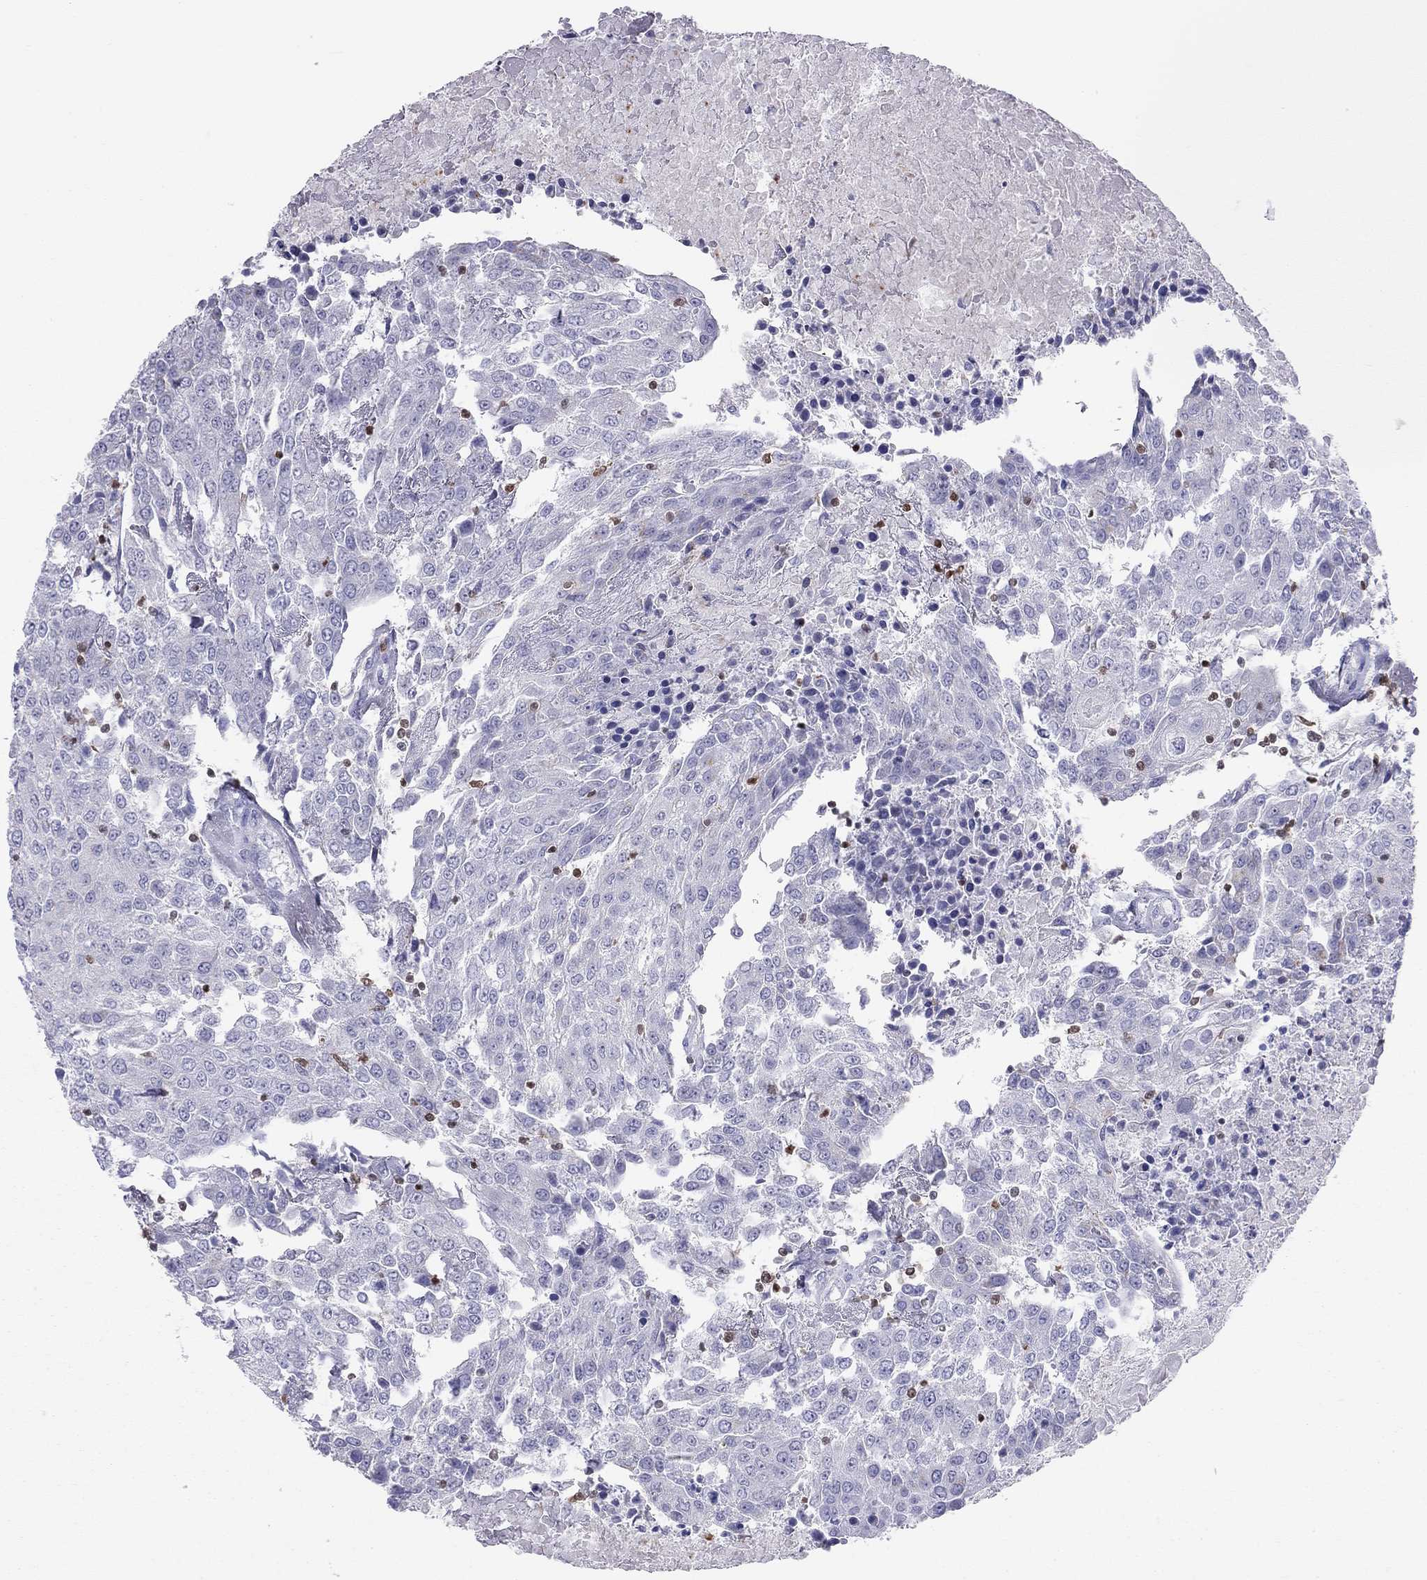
{"staining": {"intensity": "negative", "quantity": "none", "location": "none"}, "tissue": "urothelial cancer", "cell_type": "Tumor cells", "image_type": "cancer", "snomed": [{"axis": "morphology", "description": "Urothelial carcinoma, High grade"}, {"axis": "topography", "description": "Urinary bladder"}], "caption": "An image of urothelial carcinoma (high-grade) stained for a protein demonstrates no brown staining in tumor cells.", "gene": "SH2D2A", "patient": {"sex": "female", "age": 85}}